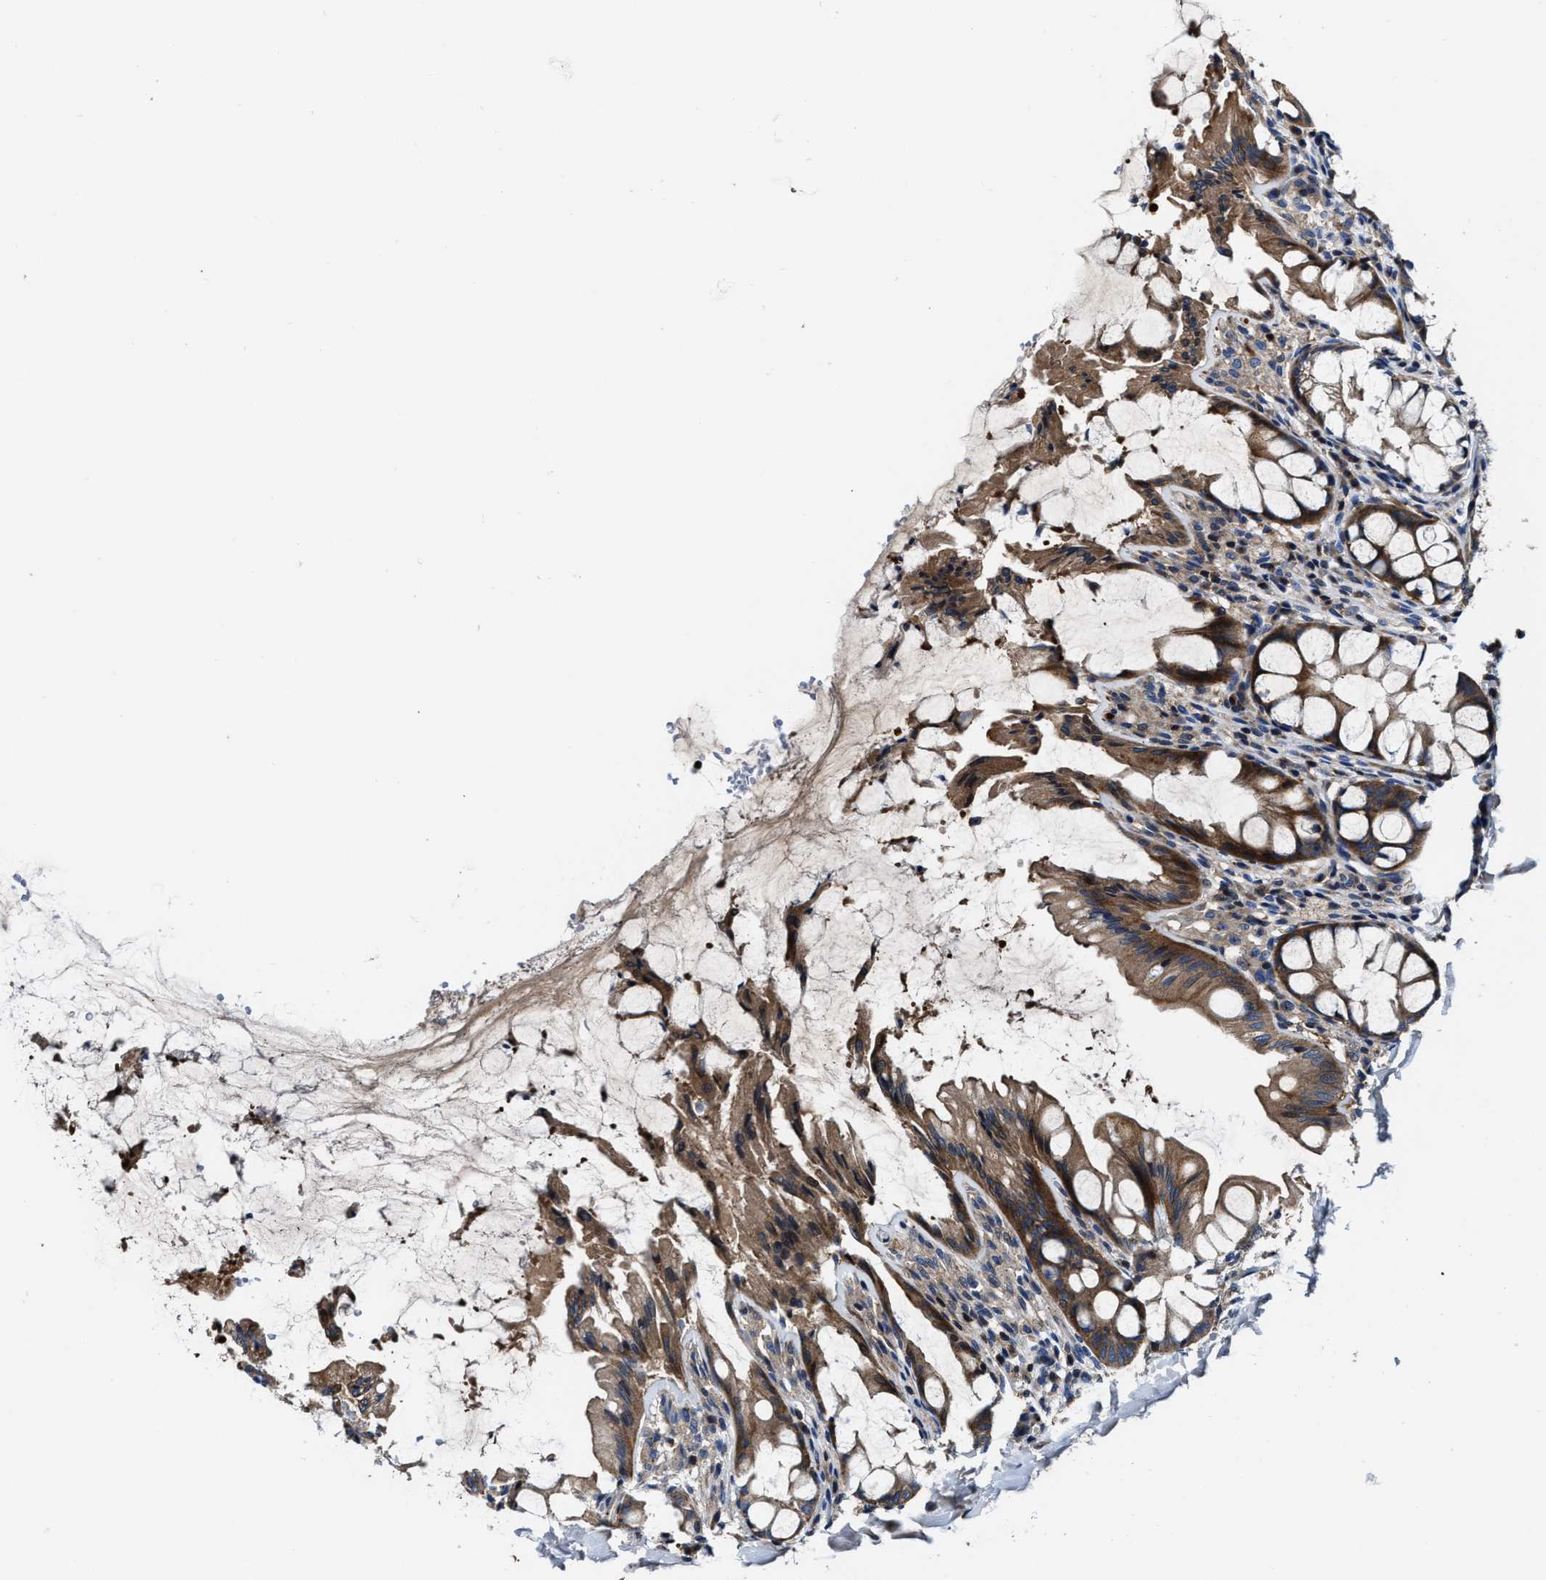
{"staining": {"intensity": "moderate", "quantity": "25%-75%", "location": "cytoplasmic/membranous"}, "tissue": "colon", "cell_type": "Endothelial cells", "image_type": "normal", "snomed": [{"axis": "morphology", "description": "Normal tissue, NOS"}, {"axis": "topography", "description": "Colon"}], "caption": "The histopathology image exhibits immunohistochemical staining of normal colon. There is moderate cytoplasmic/membranous positivity is present in about 25%-75% of endothelial cells.", "gene": "PTAR1", "patient": {"sex": "male", "age": 47}}